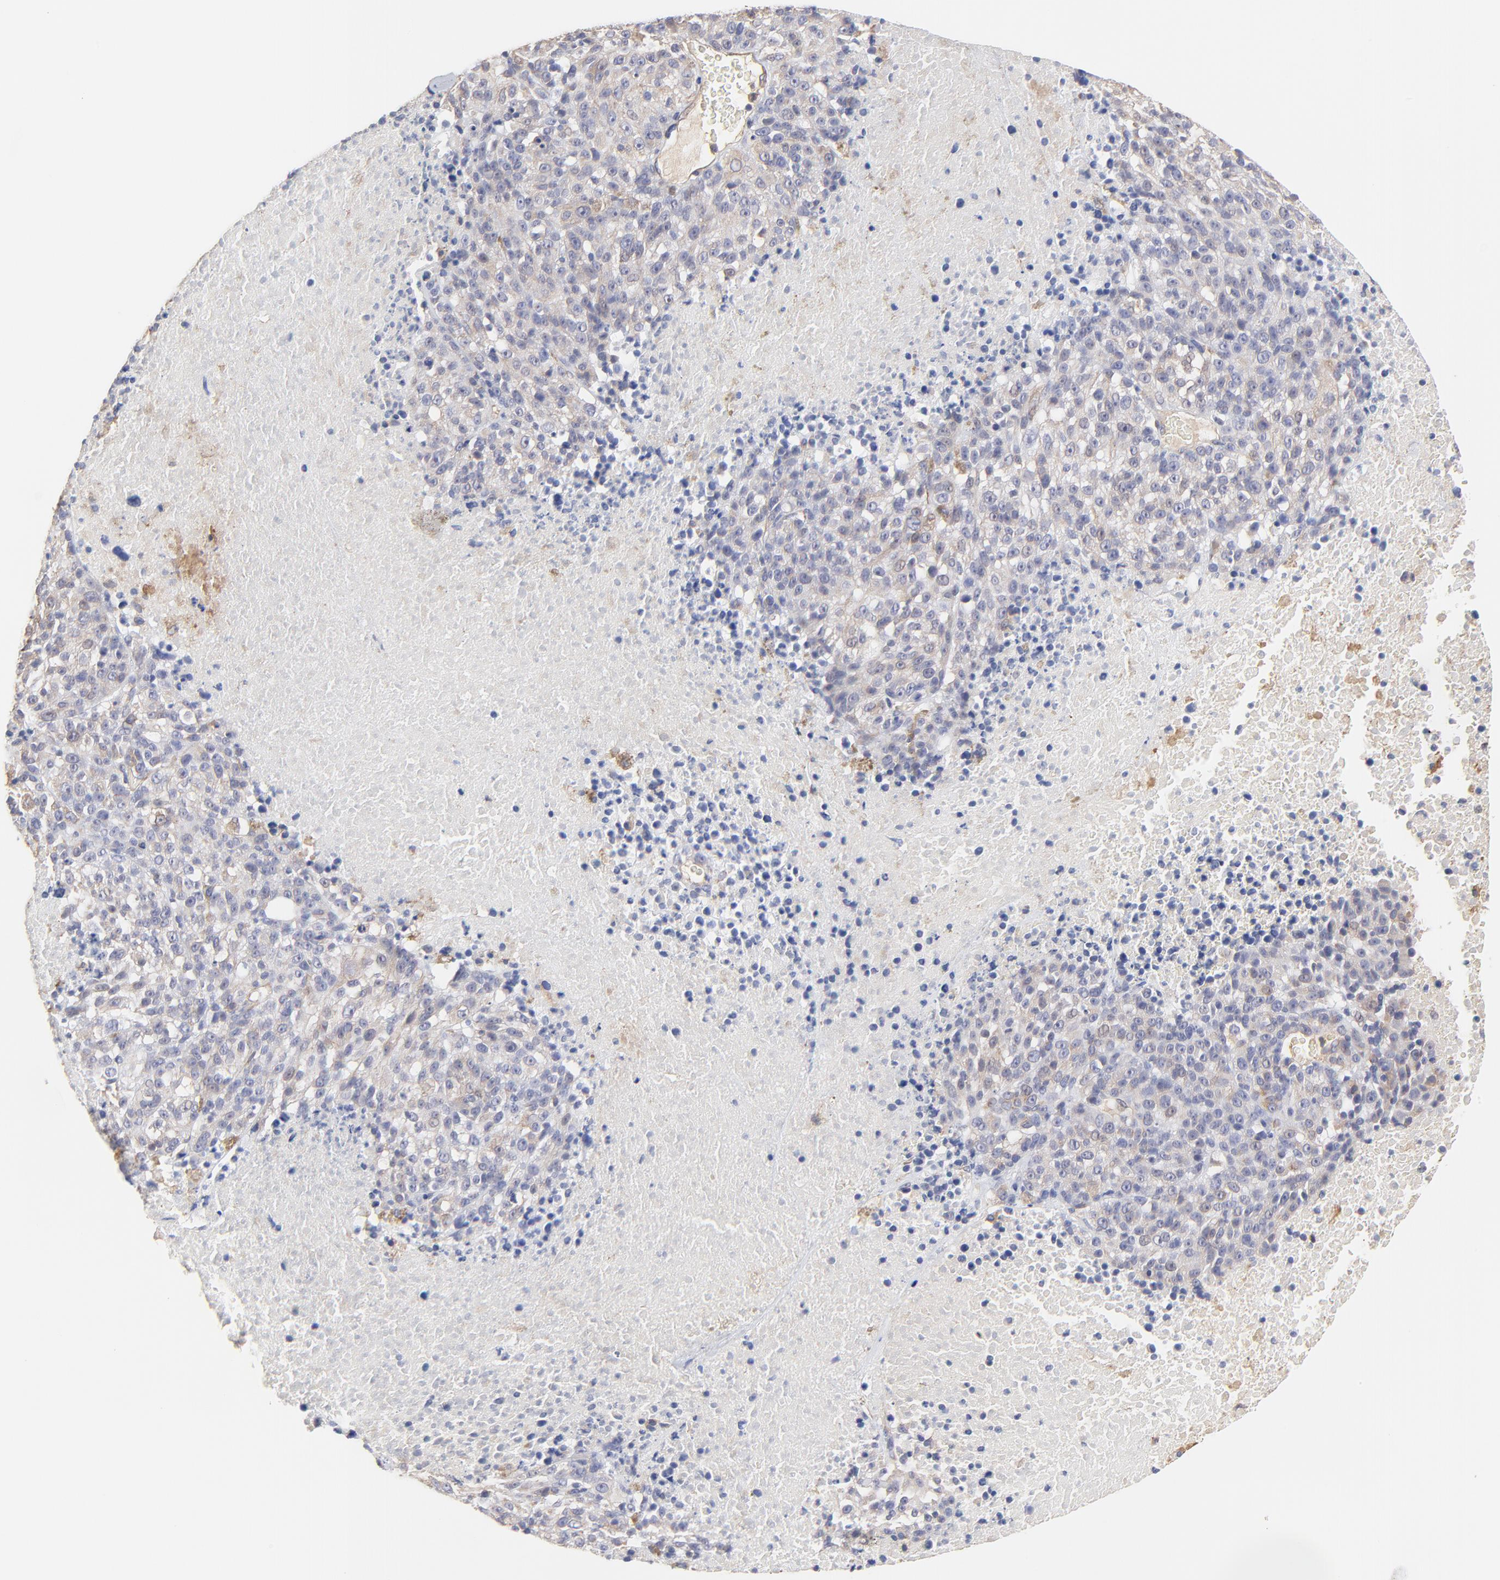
{"staining": {"intensity": "weak", "quantity": "25%-75%", "location": "cytoplasmic/membranous"}, "tissue": "melanoma", "cell_type": "Tumor cells", "image_type": "cancer", "snomed": [{"axis": "morphology", "description": "Malignant melanoma, Metastatic site"}, {"axis": "topography", "description": "Cerebral cortex"}], "caption": "The immunohistochemical stain labels weak cytoplasmic/membranous positivity in tumor cells of melanoma tissue. (Brightfield microscopy of DAB IHC at high magnification).", "gene": "LRCH2", "patient": {"sex": "female", "age": 52}}